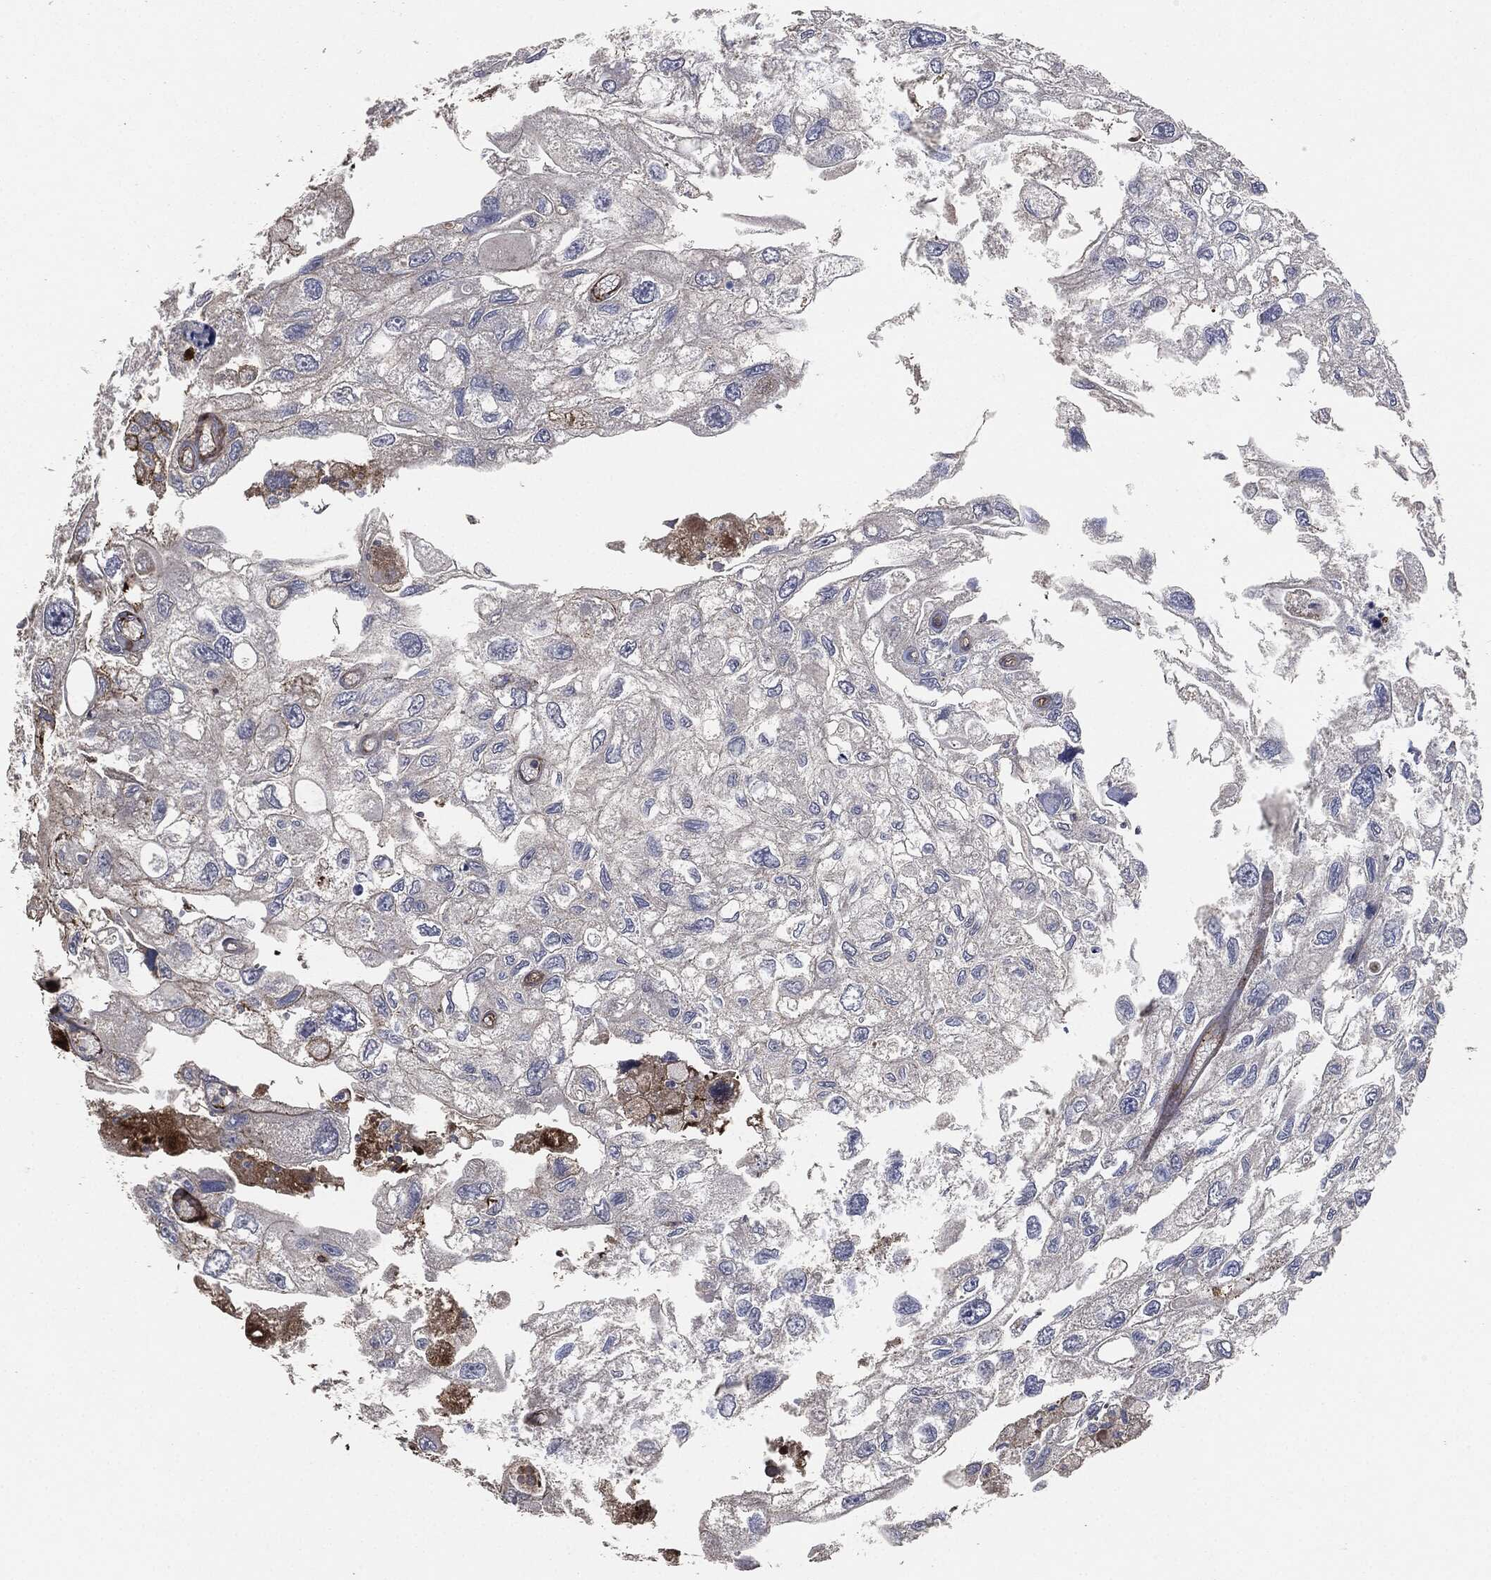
{"staining": {"intensity": "negative", "quantity": "none", "location": "none"}, "tissue": "urothelial cancer", "cell_type": "Tumor cells", "image_type": "cancer", "snomed": [{"axis": "morphology", "description": "Urothelial carcinoma, High grade"}, {"axis": "topography", "description": "Urinary bladder"}], "caption": "IHC image of neoplastic tissue: urothelial cancer stained with DAB (3,3'-diaminobenzidine) displays no significant protein positivity in tumor cells.", "gene": "APOB", "patient": {"sex": "male", "age": 59}}